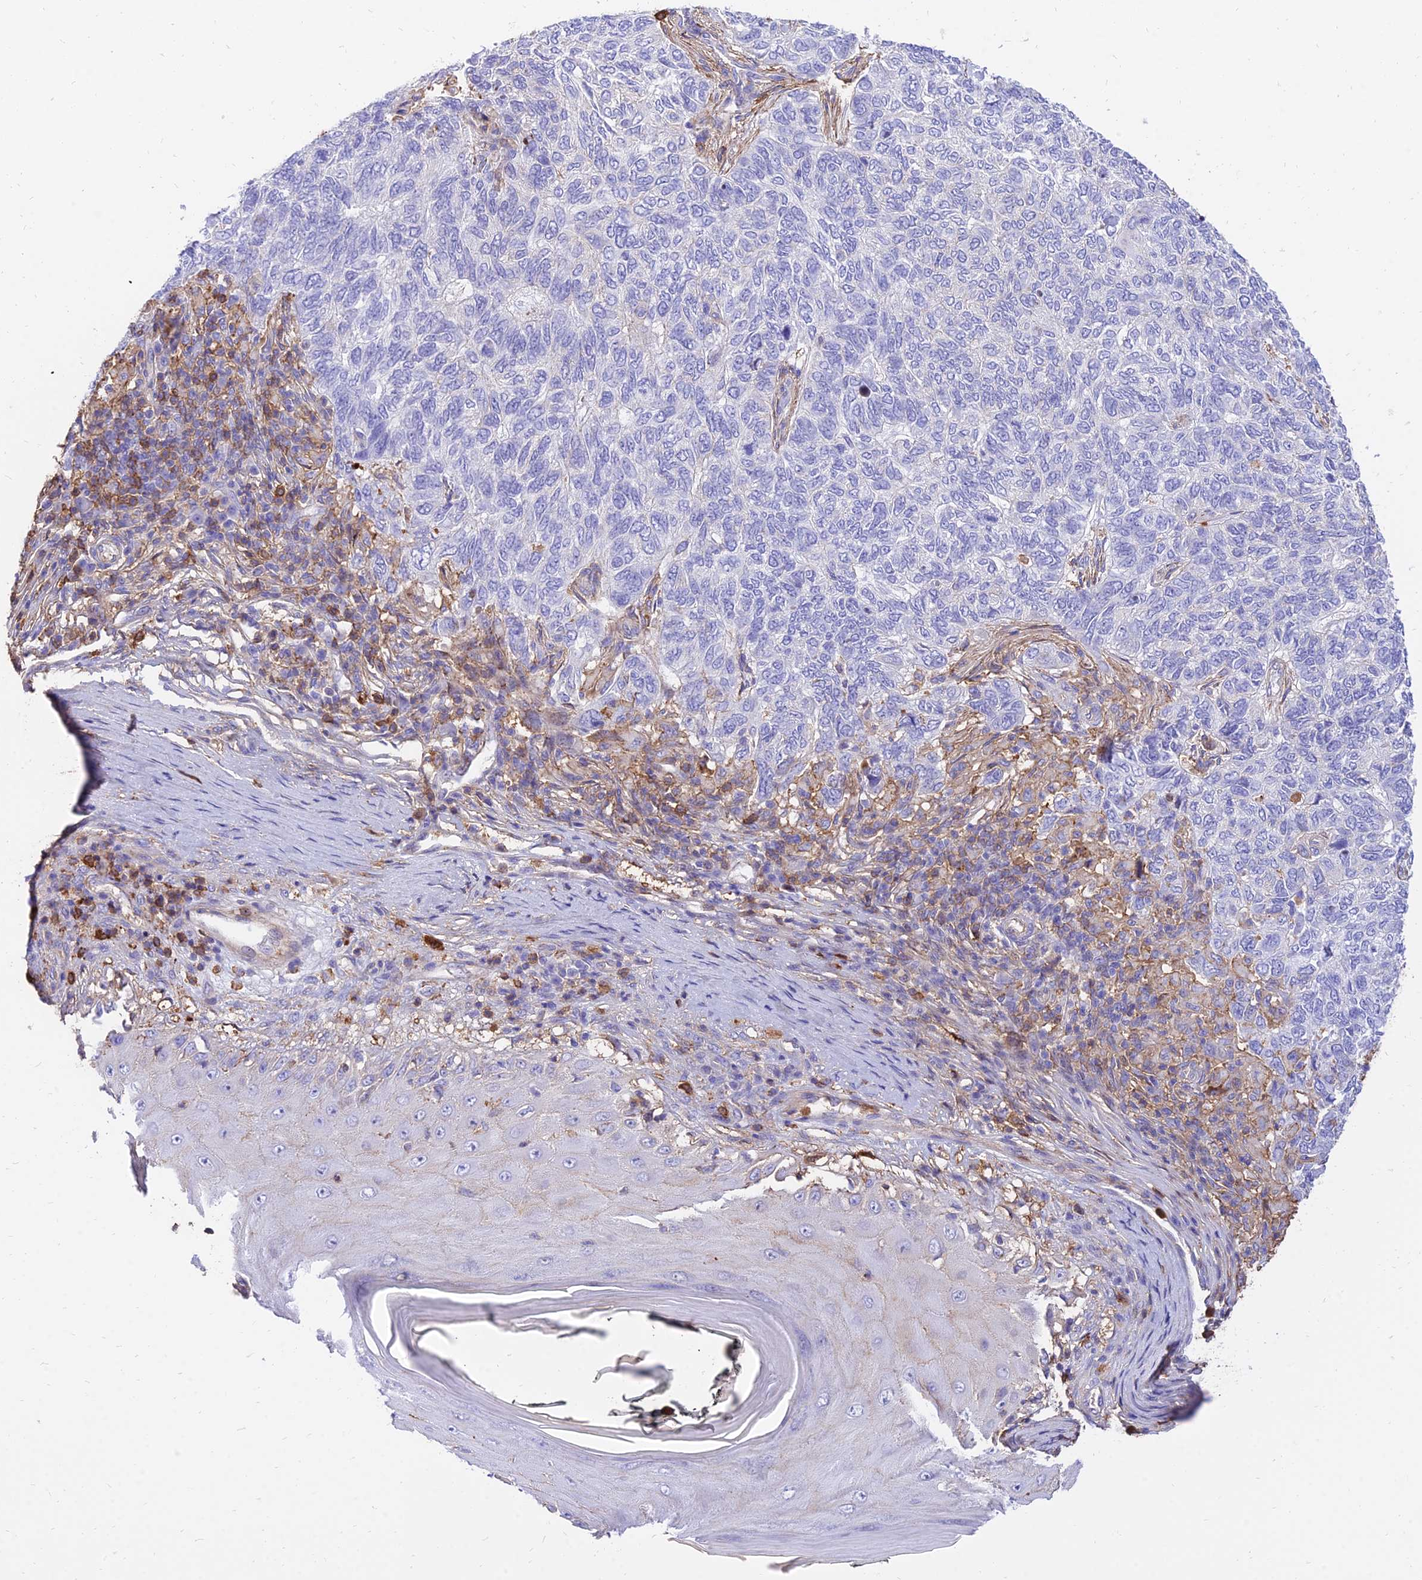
{"staining": {"intensity": "negative", "quantity": "none", "location": "none"}, "tissue": "skin cancer", "cell_type": "Tumor cells", "image_type": "cancer", "snomed": [{"axis": "morphology", "description": "Basal cell carcinoma"}, {"axis": "topography", "description": "Skin"}], "caption": "This is an immunohistochemistry (IHC) image of skin cancer (basal cell carcinoma). There is no positivity in tumor cells.", "gene": "SREK1IP1", "patient": {"sex": "female", "age": 65}}